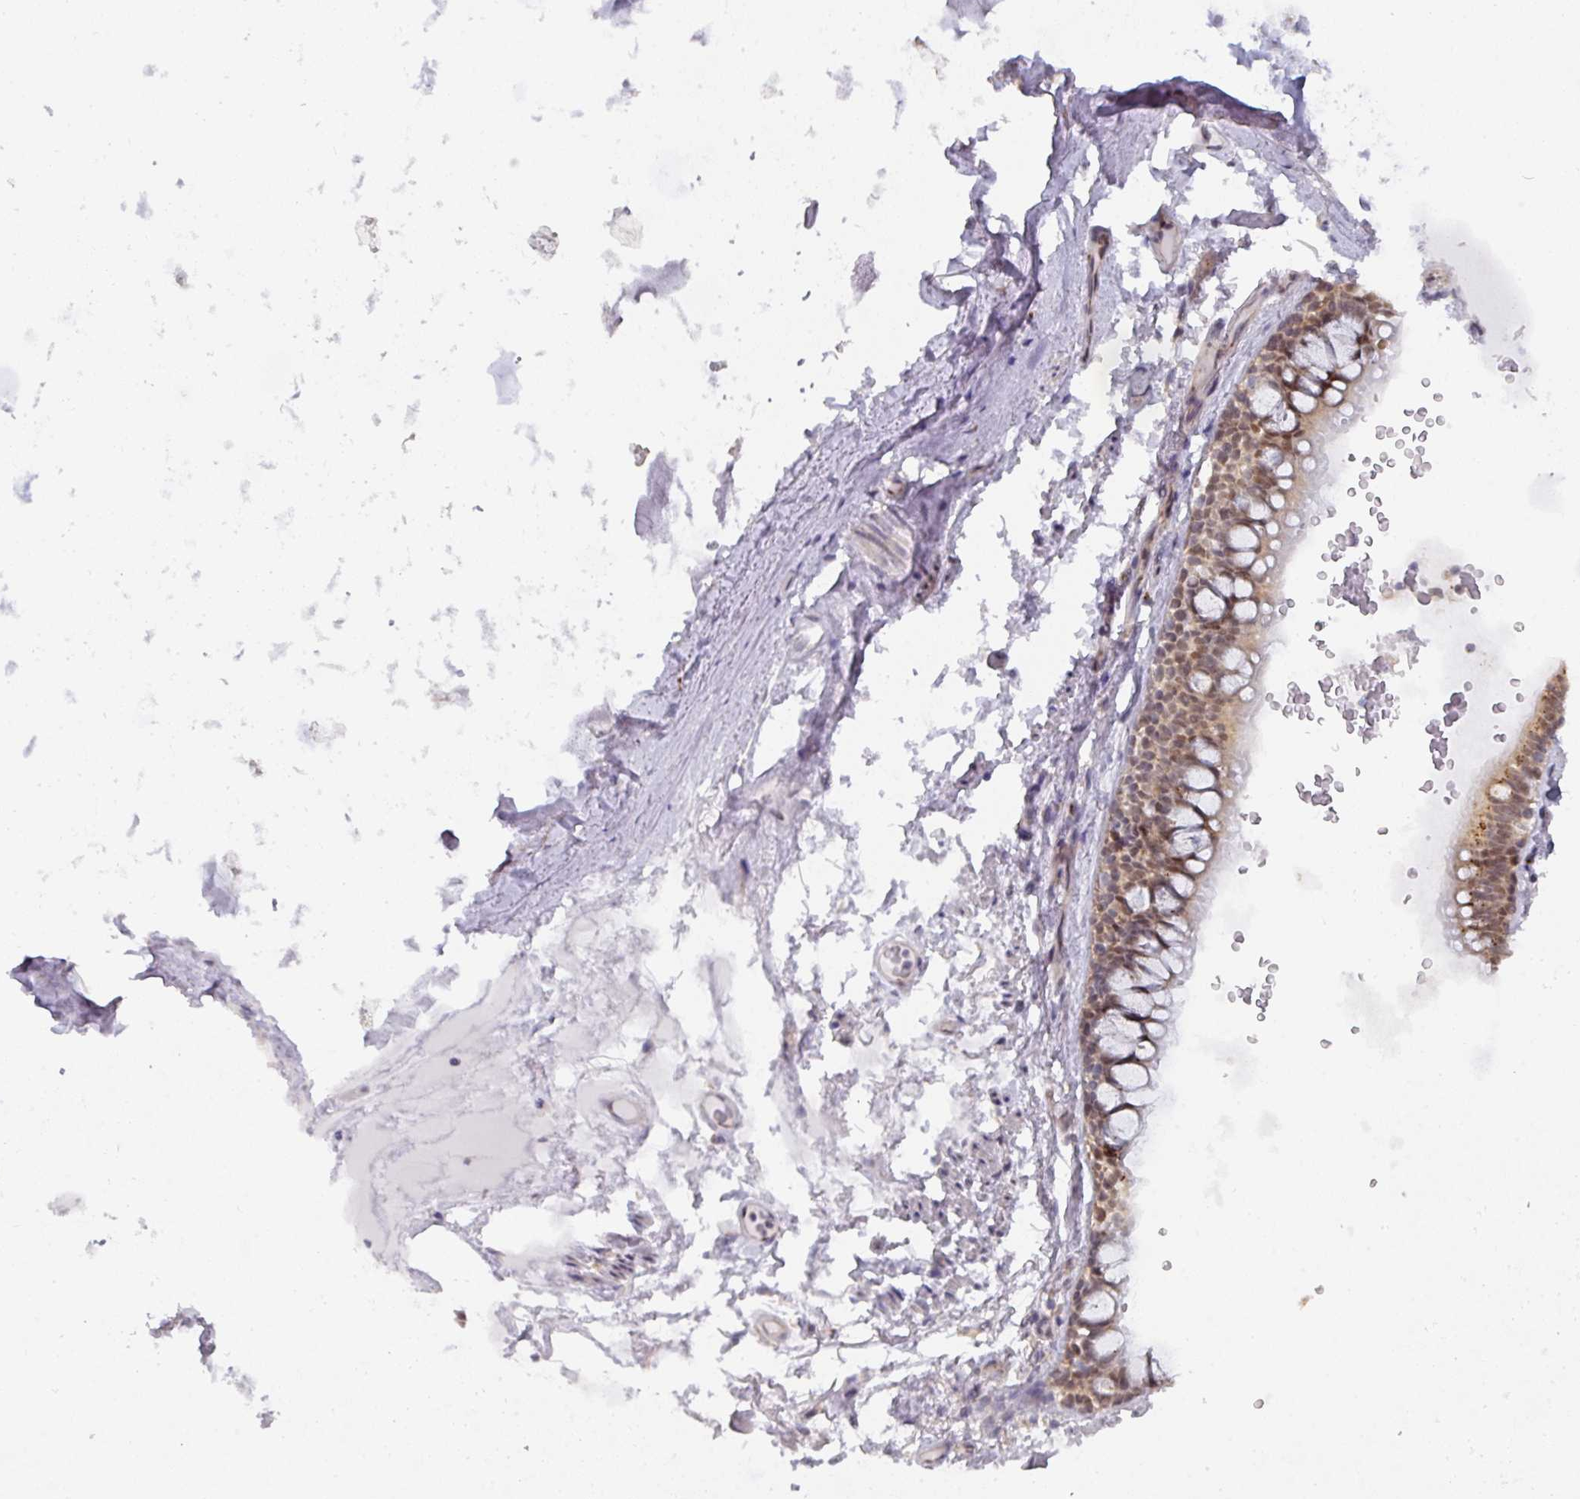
{"staining": {"intensity": "negative", "quantity": "none", "location": "none"}, "tissue": "soft tissue", "cell_type": "Chondrocytes", "image_type": "normal", "snomed": [{"axis": "morphology", "description": "Normal tissue, NOS"}, {"axis": "topography", "description": "Bronchus"}], "caption": "Immunohistochemistry (IHC) image of benign soft tissue stained for a protein (brown), which reveals no positivity in chondrocytes. Nuclei are stained in blue.", "gene": "C18orf25", "patient": {"sex": "male", "age": 70}}